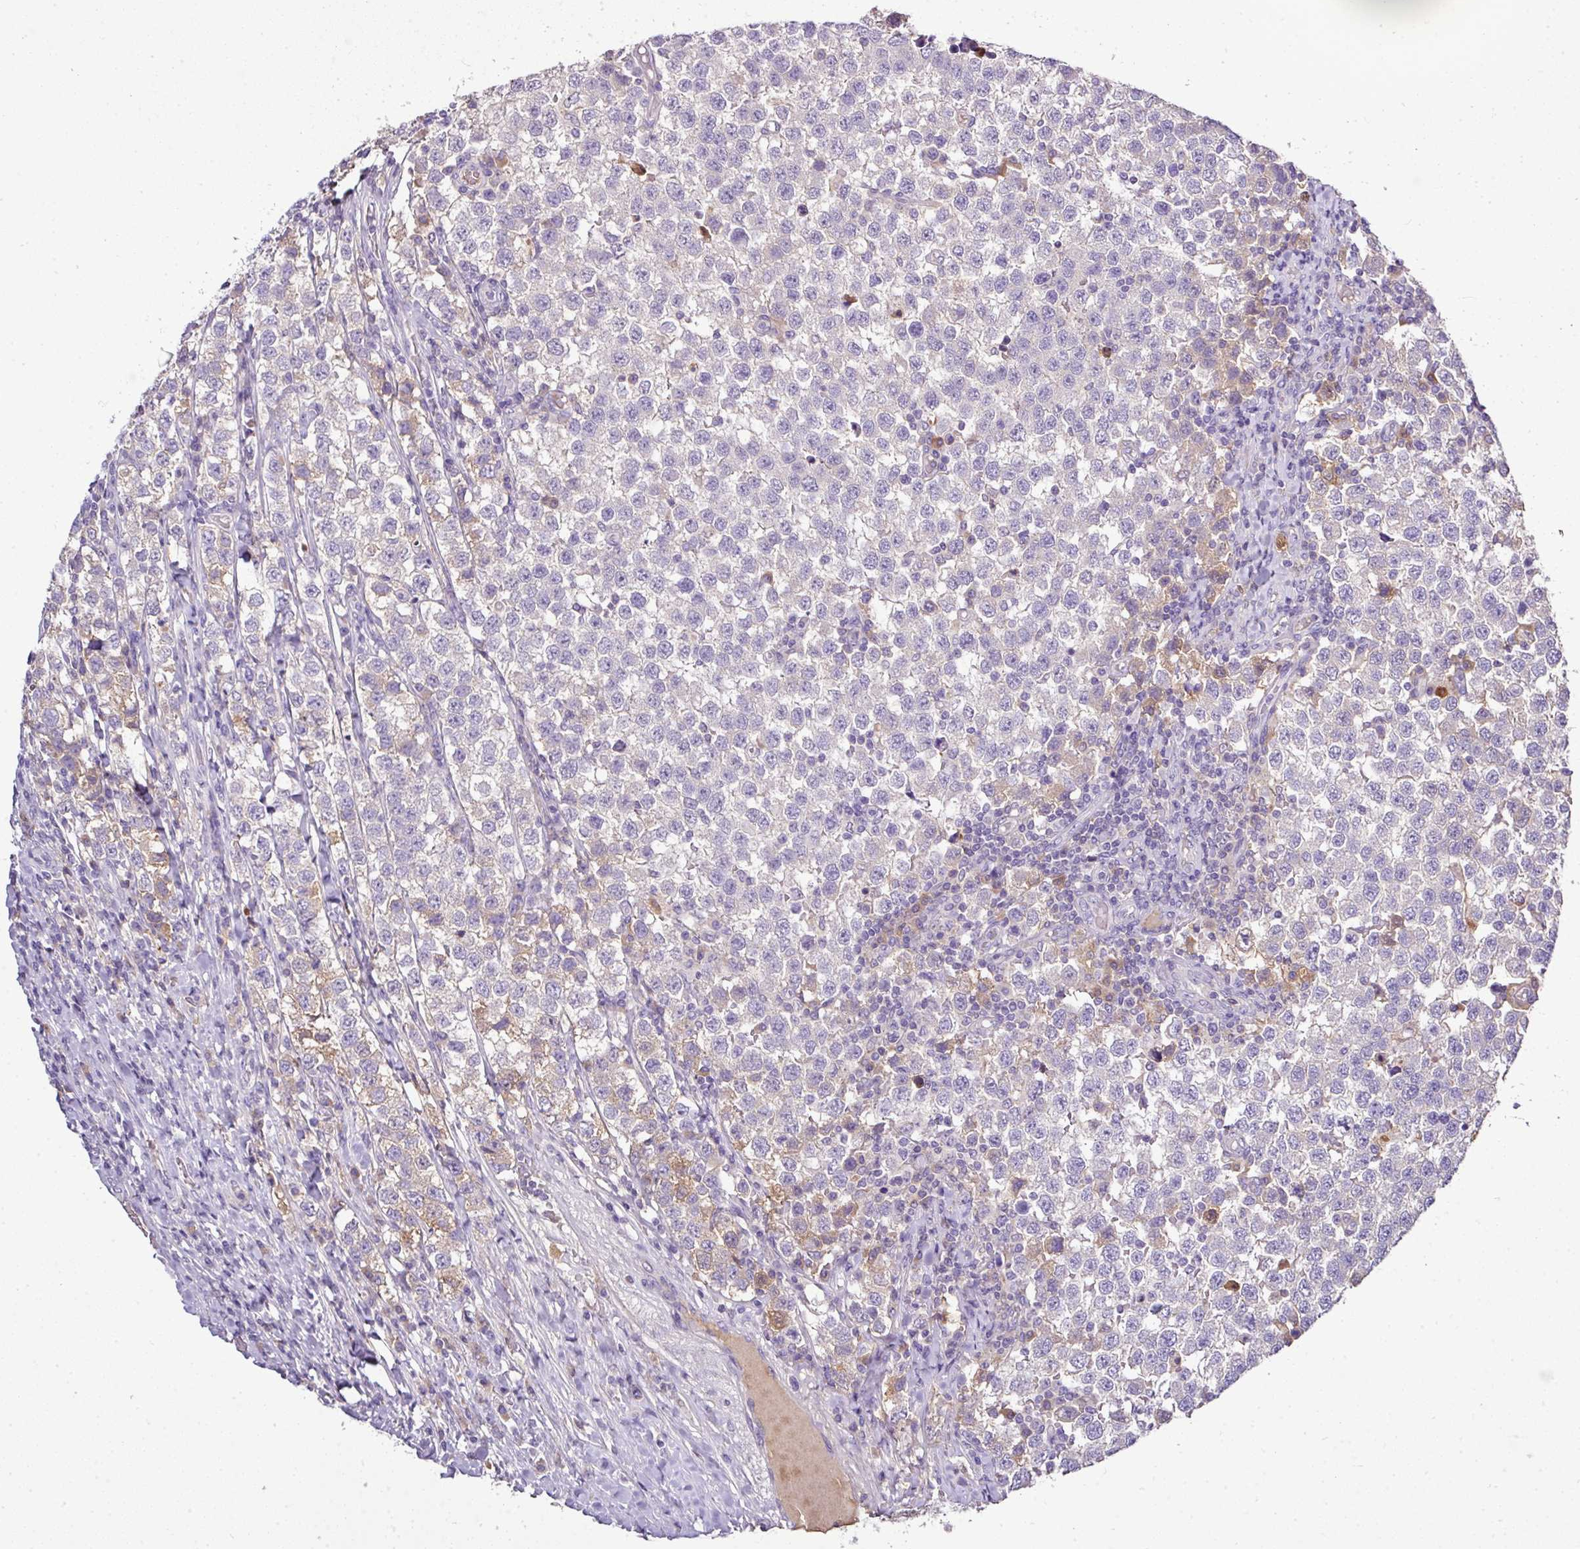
{"staining": {"intensity": "negative", "quantity": "none", "location": "none"}, "tissue": "testis cancer", "cell_type": "Tumor cells", "image_type": "cancer", "snomed": [{"axis": "morphology", "description": "Seminoma, NOS"}, {"axis": "topography", "description": "Testis"}], "caption": "High magnification brightfield microscopy of testis cancer (seminoma) stained with DAB (brown) and counterstained with hematoxylin (blue): tumor cells show no significant positivity.", "gene": "CAB39L", "patient": {"sex": "male", "age": 34}}